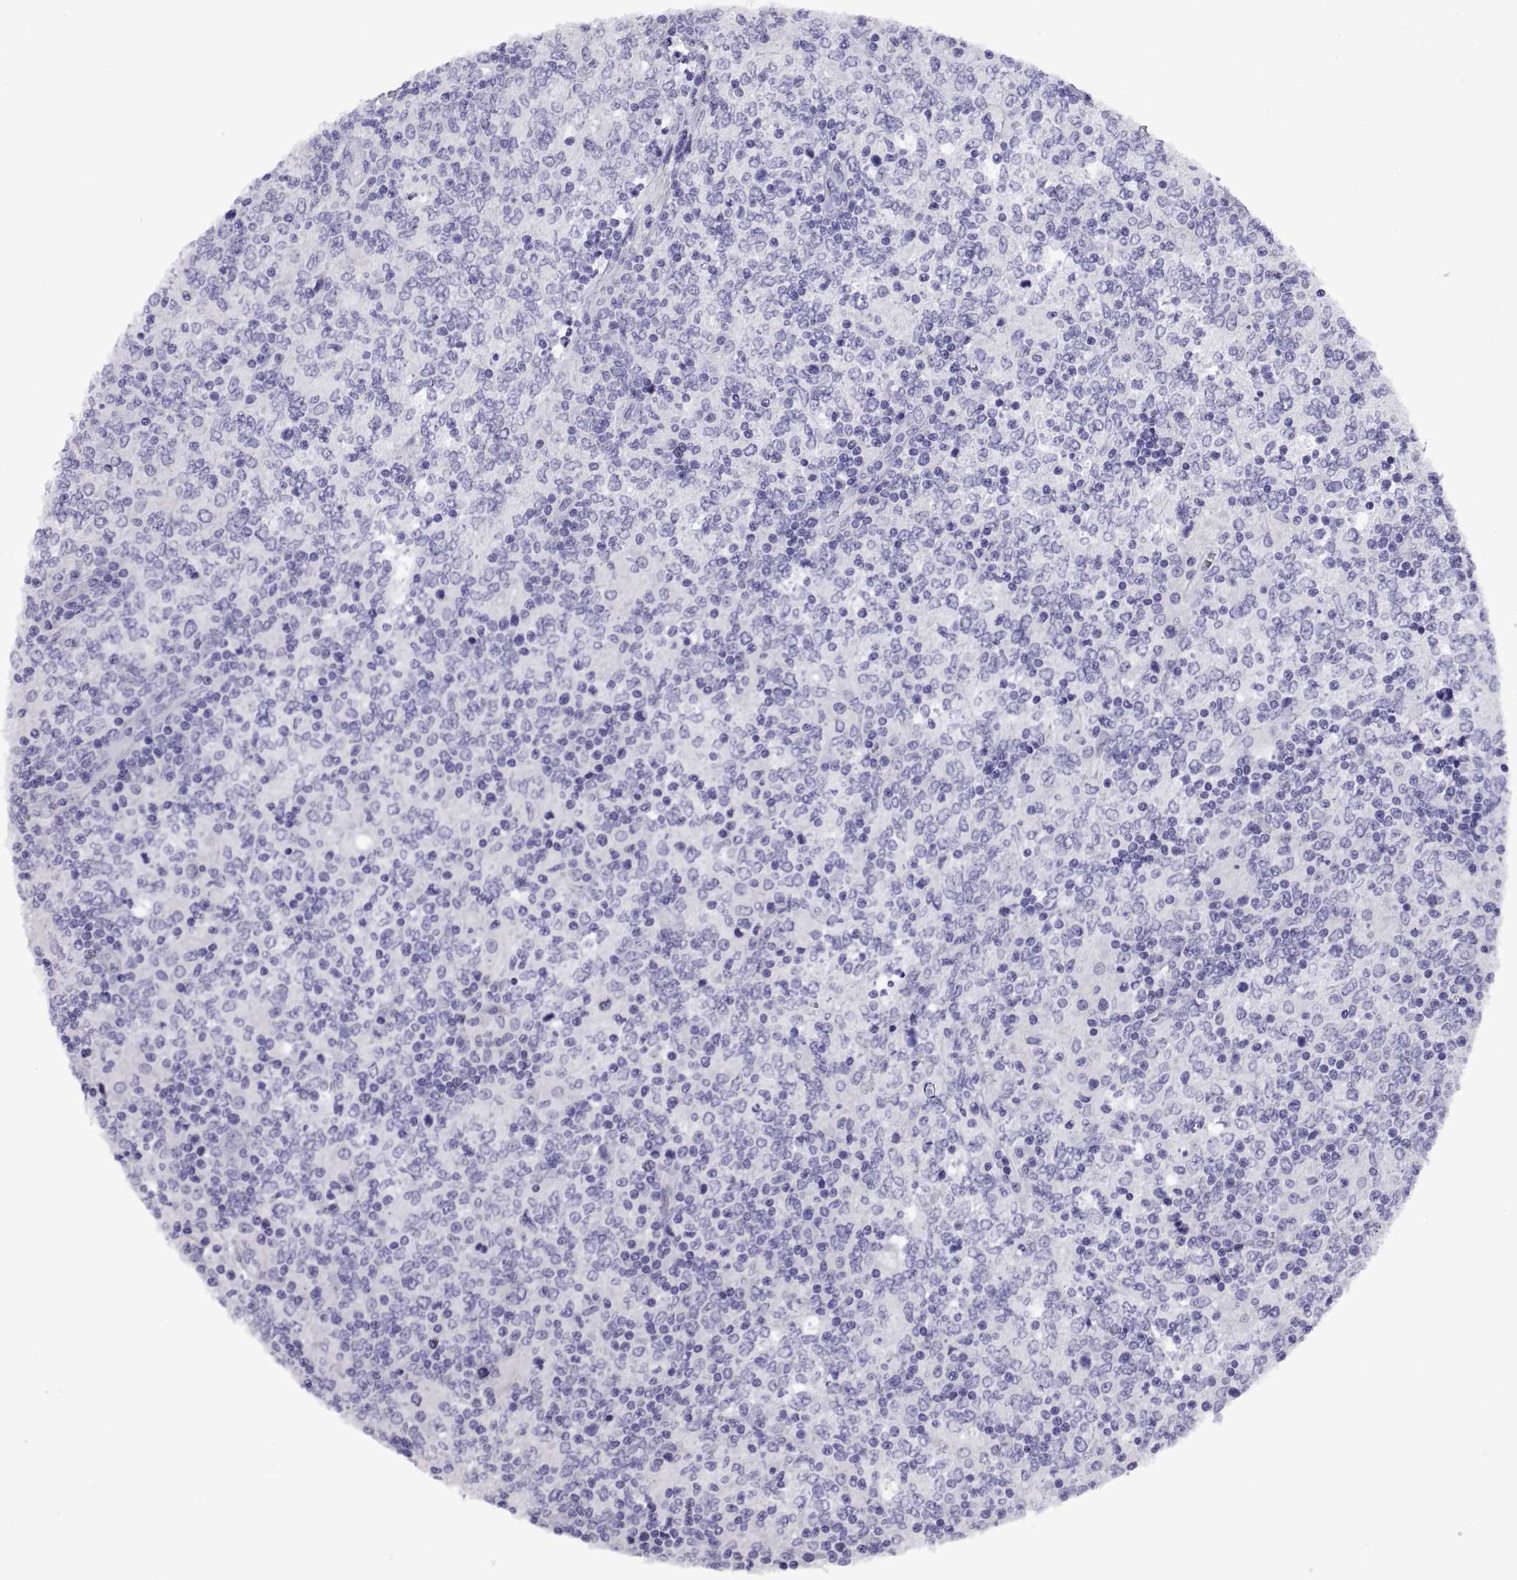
{"staining": {"intensity": "negative", "quantity": "none", "location": "none"}, "tissue": "lymphoma", "cell_type": "Tumor cells", "image_type": "cancer", "snomed": [{"axis": "morphology", "description": "Malignant lymphoma, non-Hodgkin's type, High grade"}, {"axis": "topography", "description": "Lymph node"}], "caption": "Image shows no protein expression in tumor cells of lymphoma tissue.", "gene": "RGS20", "patient": {"sex": "female", "age": 84}}